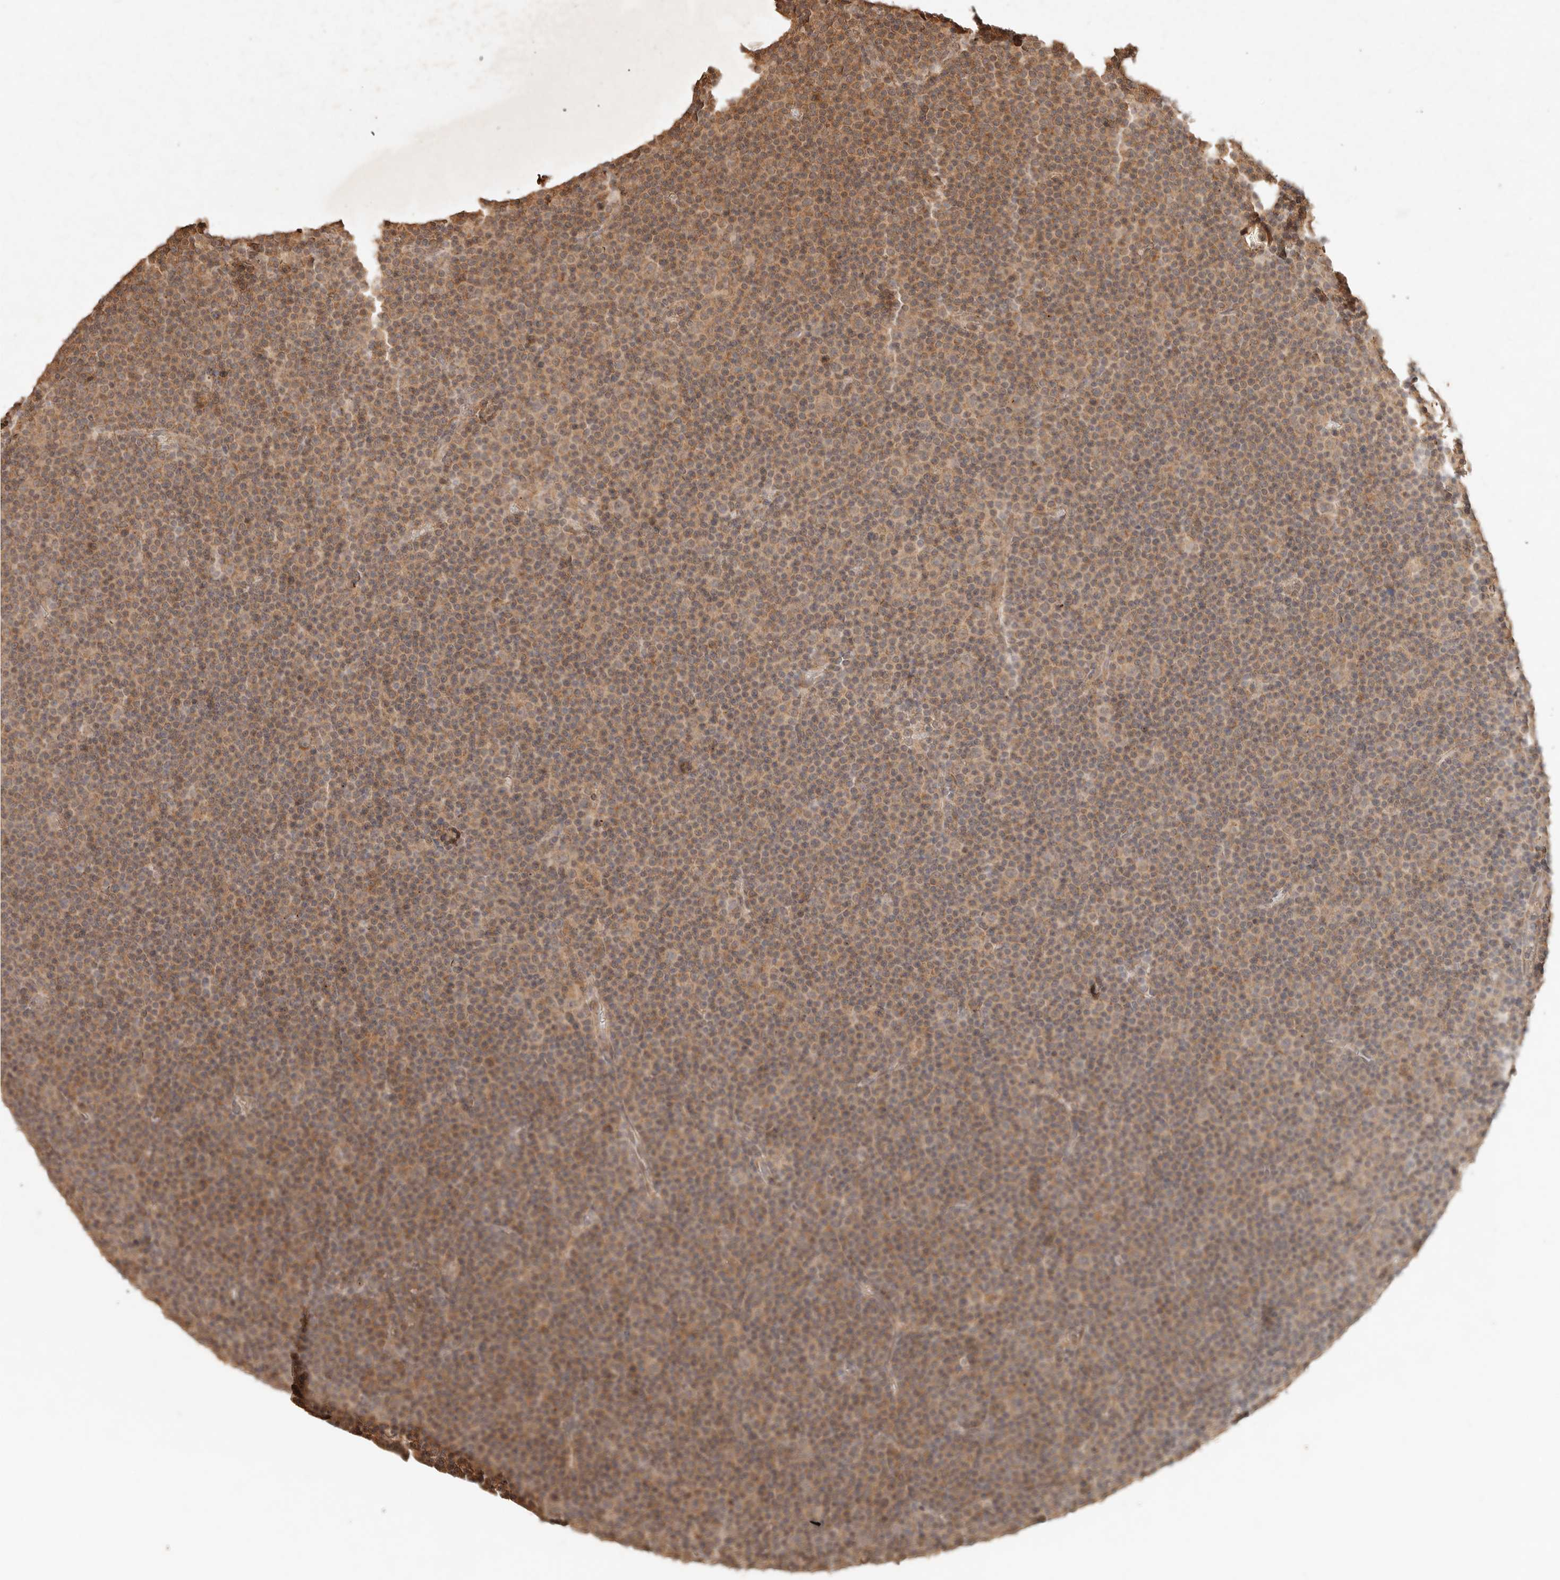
{"staining": {"intensity": "moderate", "quantity": ">75%", "location": "cytoplasmic/membranous"}, "tissue": "lymphoma", "cell_type": "Tumor cells", "image_type": "cancer", "snomed": [{"axis": "morphology", "description": "Malignant lymphoma, non-Hodgkin's type, Low grade"}, {"axis": "topography", "description": "Lymph node"}], "caption": "Brown immunohistochemical staining in low-grade malignant lymphoma, non-Hodgkin's type demonstrates moderate cytoplasmic/membranous staining in about >75% of tumor cells. The protein of interest is stained brown, and the nuclei are stained in blue (DAB IHC with brightfield microscopy, high magnification).", "gene": "LMO4", "patient": {"sex": "female", "age": 67}}